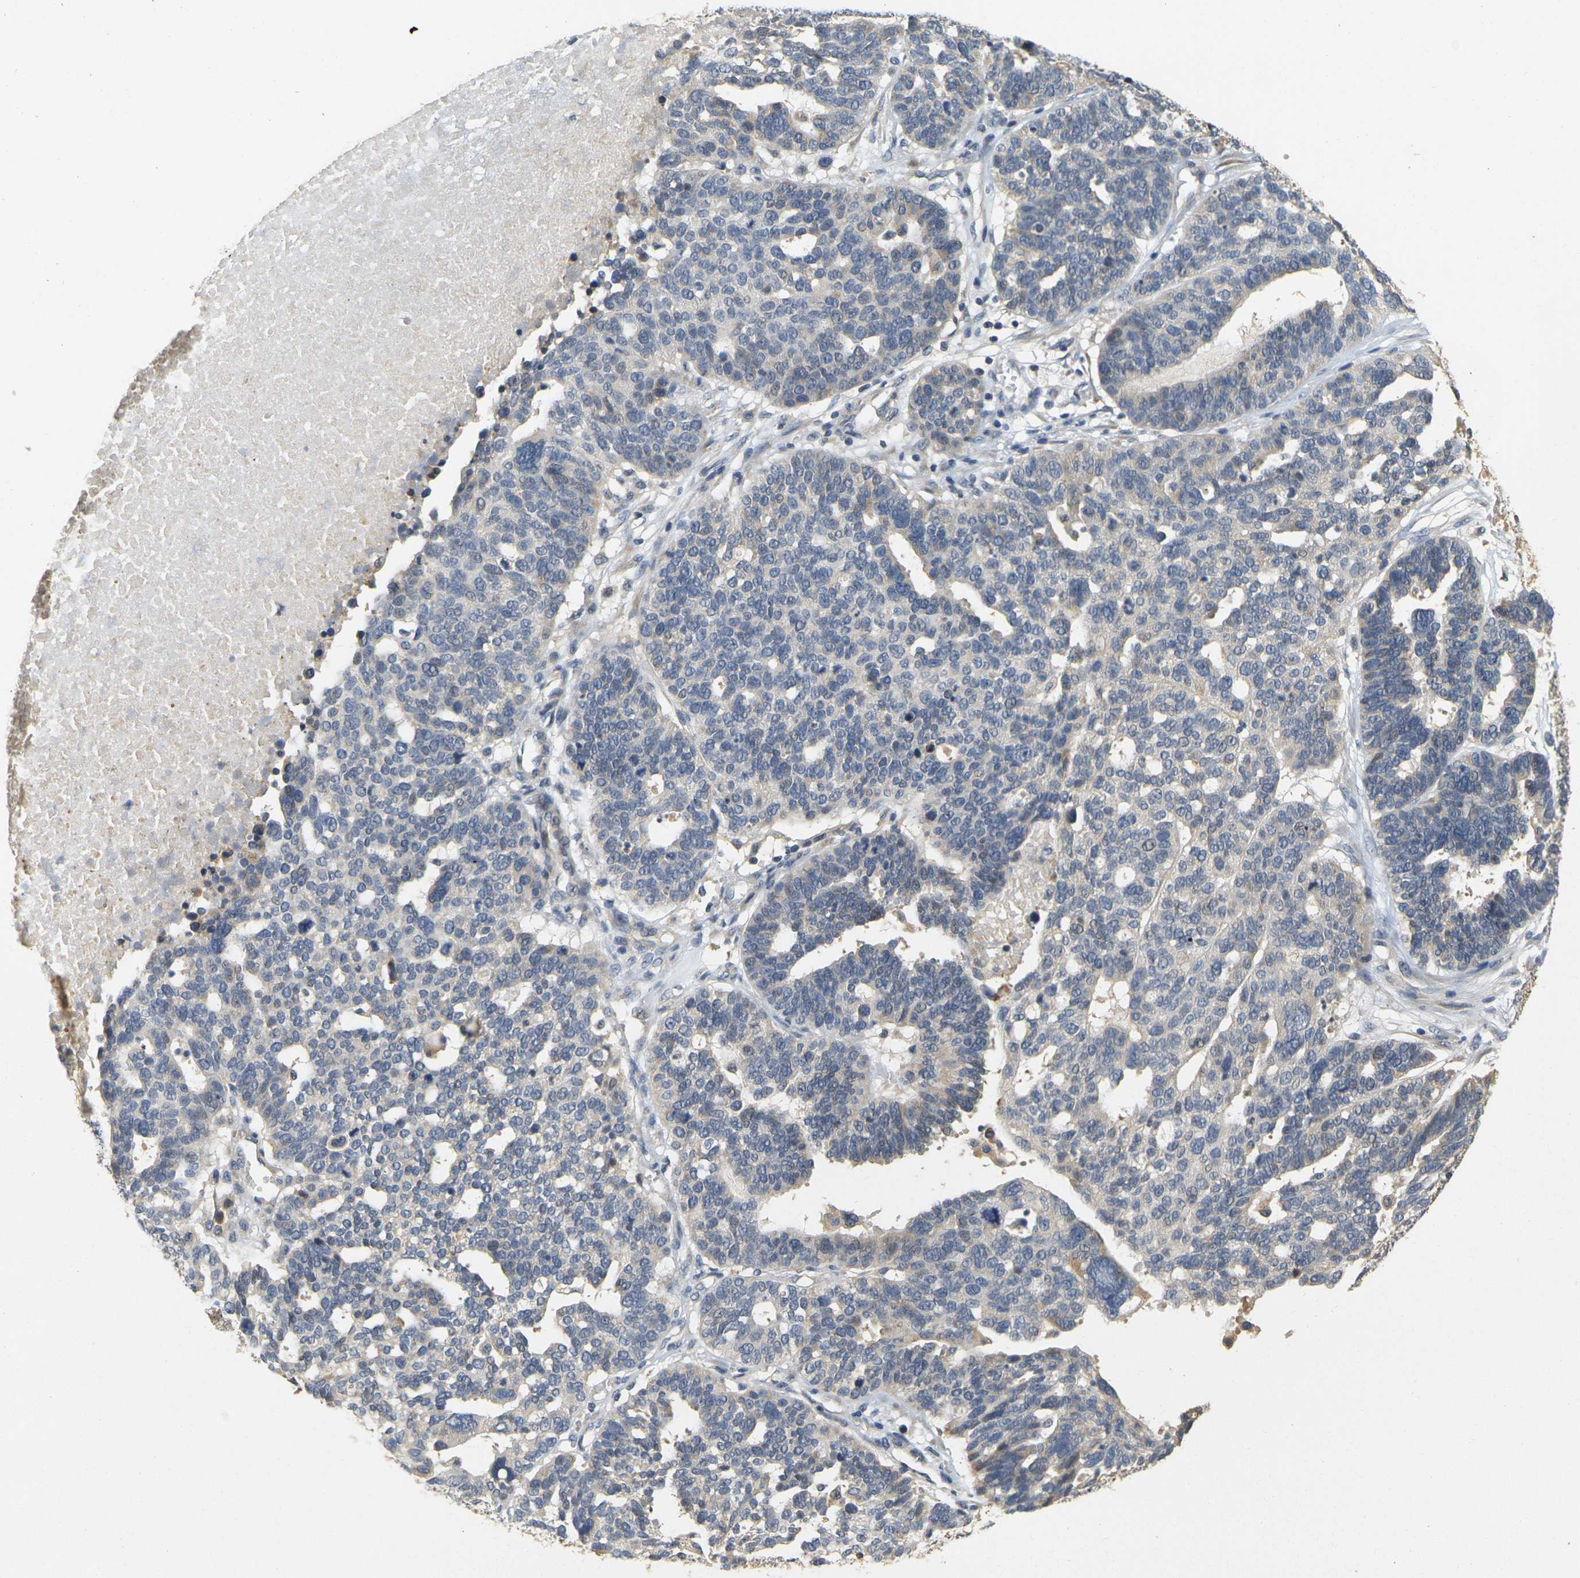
{"staining": {"intensity": "weak", "quantity": "<25%", "location": "cytoplasmic/membranous"}, "tissue": "ovarian cancer", "cell_type": "Tumor cells", "image_type": "cancer", "snomed": [{"axis": "morphology", "description": "Cystadenocarcinoma, serous, NOS"}, {"axis": "topography", "description": "Ovary"}], "caption": "Micrograph shows no significant protein expression in tumor cells of serous cystadenocarcinoma (ovarian).", "gene": "GDAP1", "patient": {"sex": "female", "age": 59}}